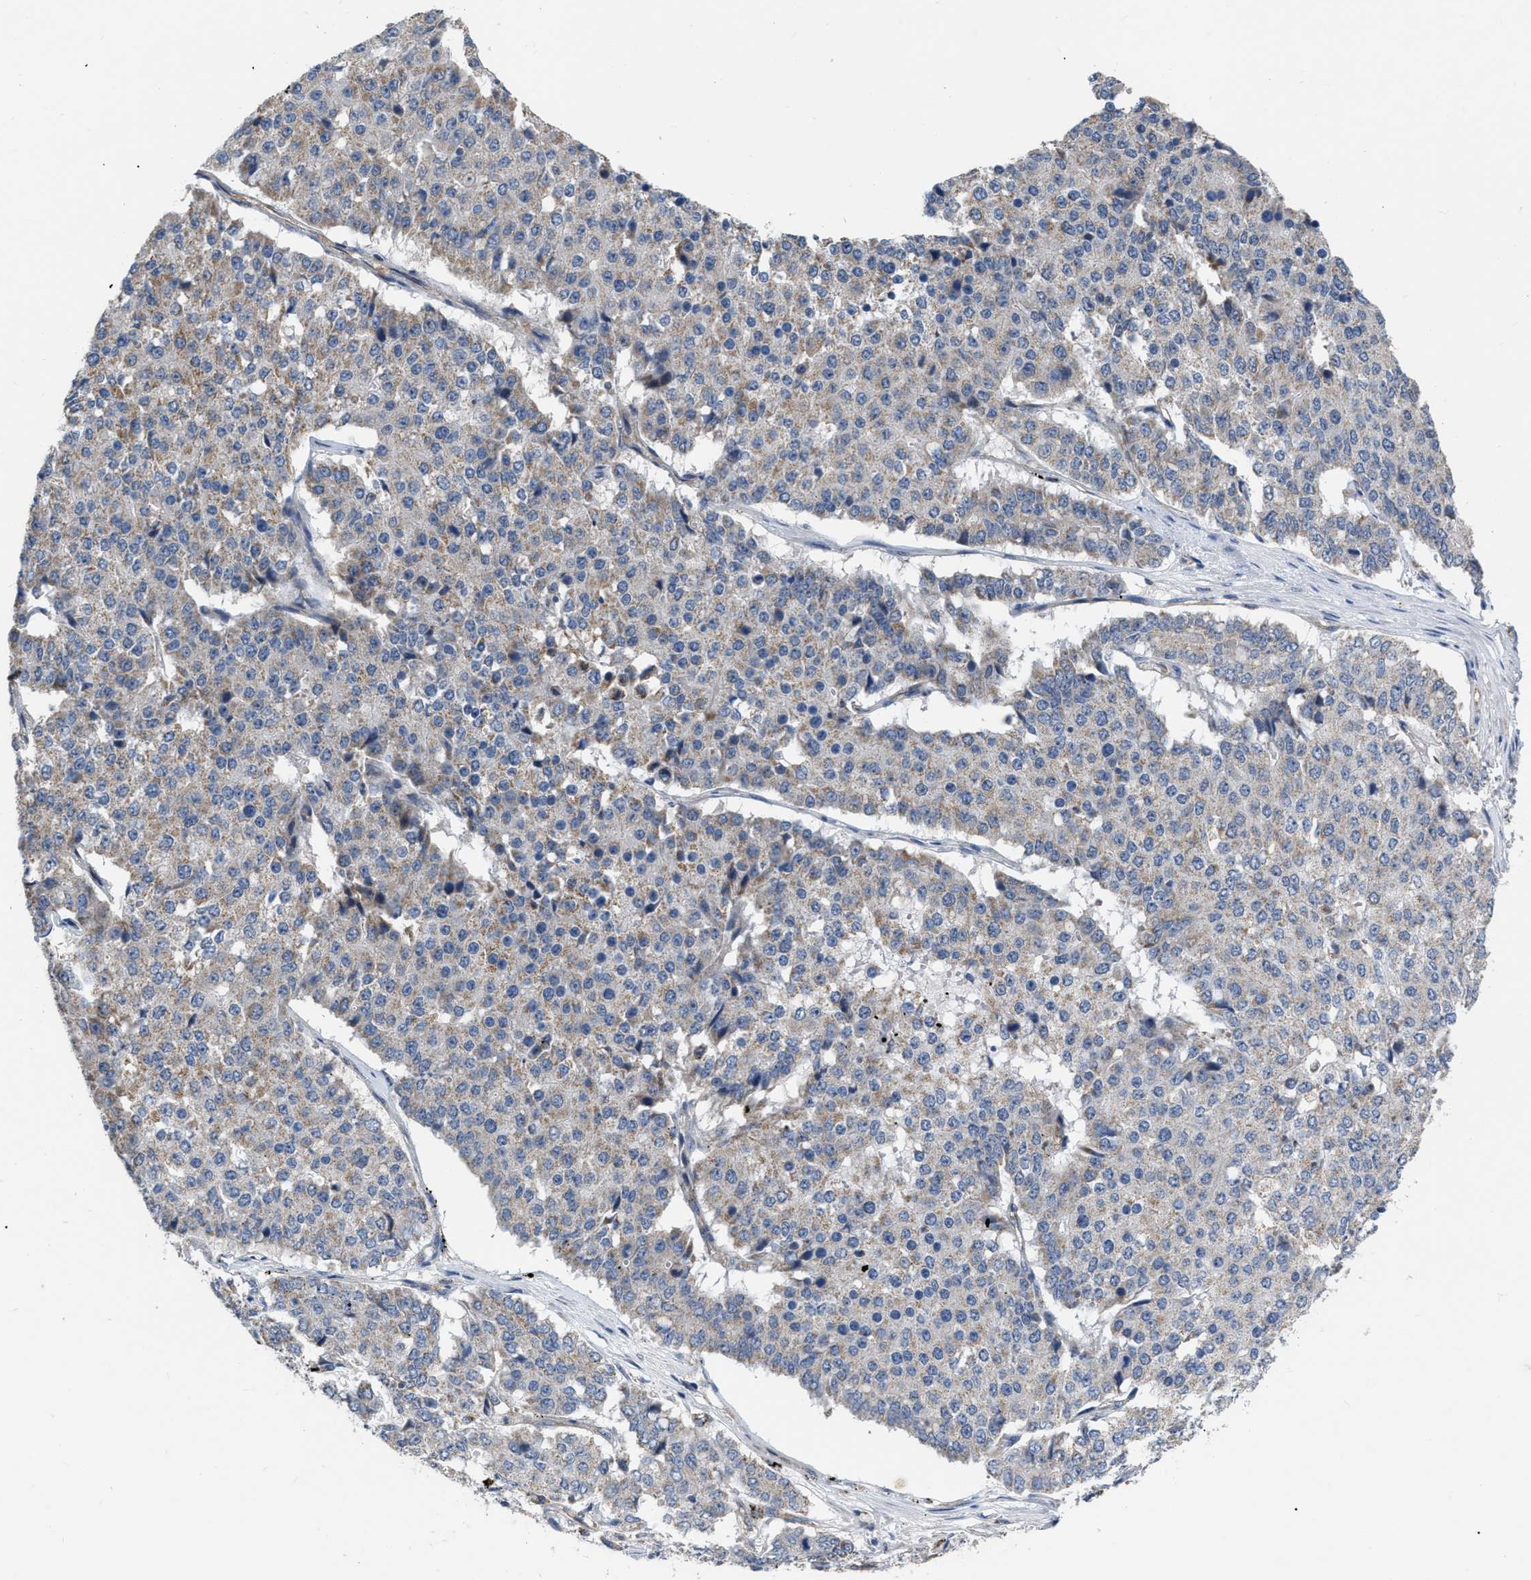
{"staining": {"intensity": "negative", "quantity": "none", "location": "none"}, "tissue": "pancreatic cancer", "cell_type": "Tumor cells", "image_type": "cancer", "snomed": [{"axis": "morphology", "description": "Adenocarcinoma, NOS"}, {"axis": "topography", "description": "Pancreas"}], "caption": "Photomicrograph shows no significant protein positivity in tumor cells of pancreatic adenocarcinoma.", "gene": "DDX56", "patient": {"sex": "male", "age": 50}}